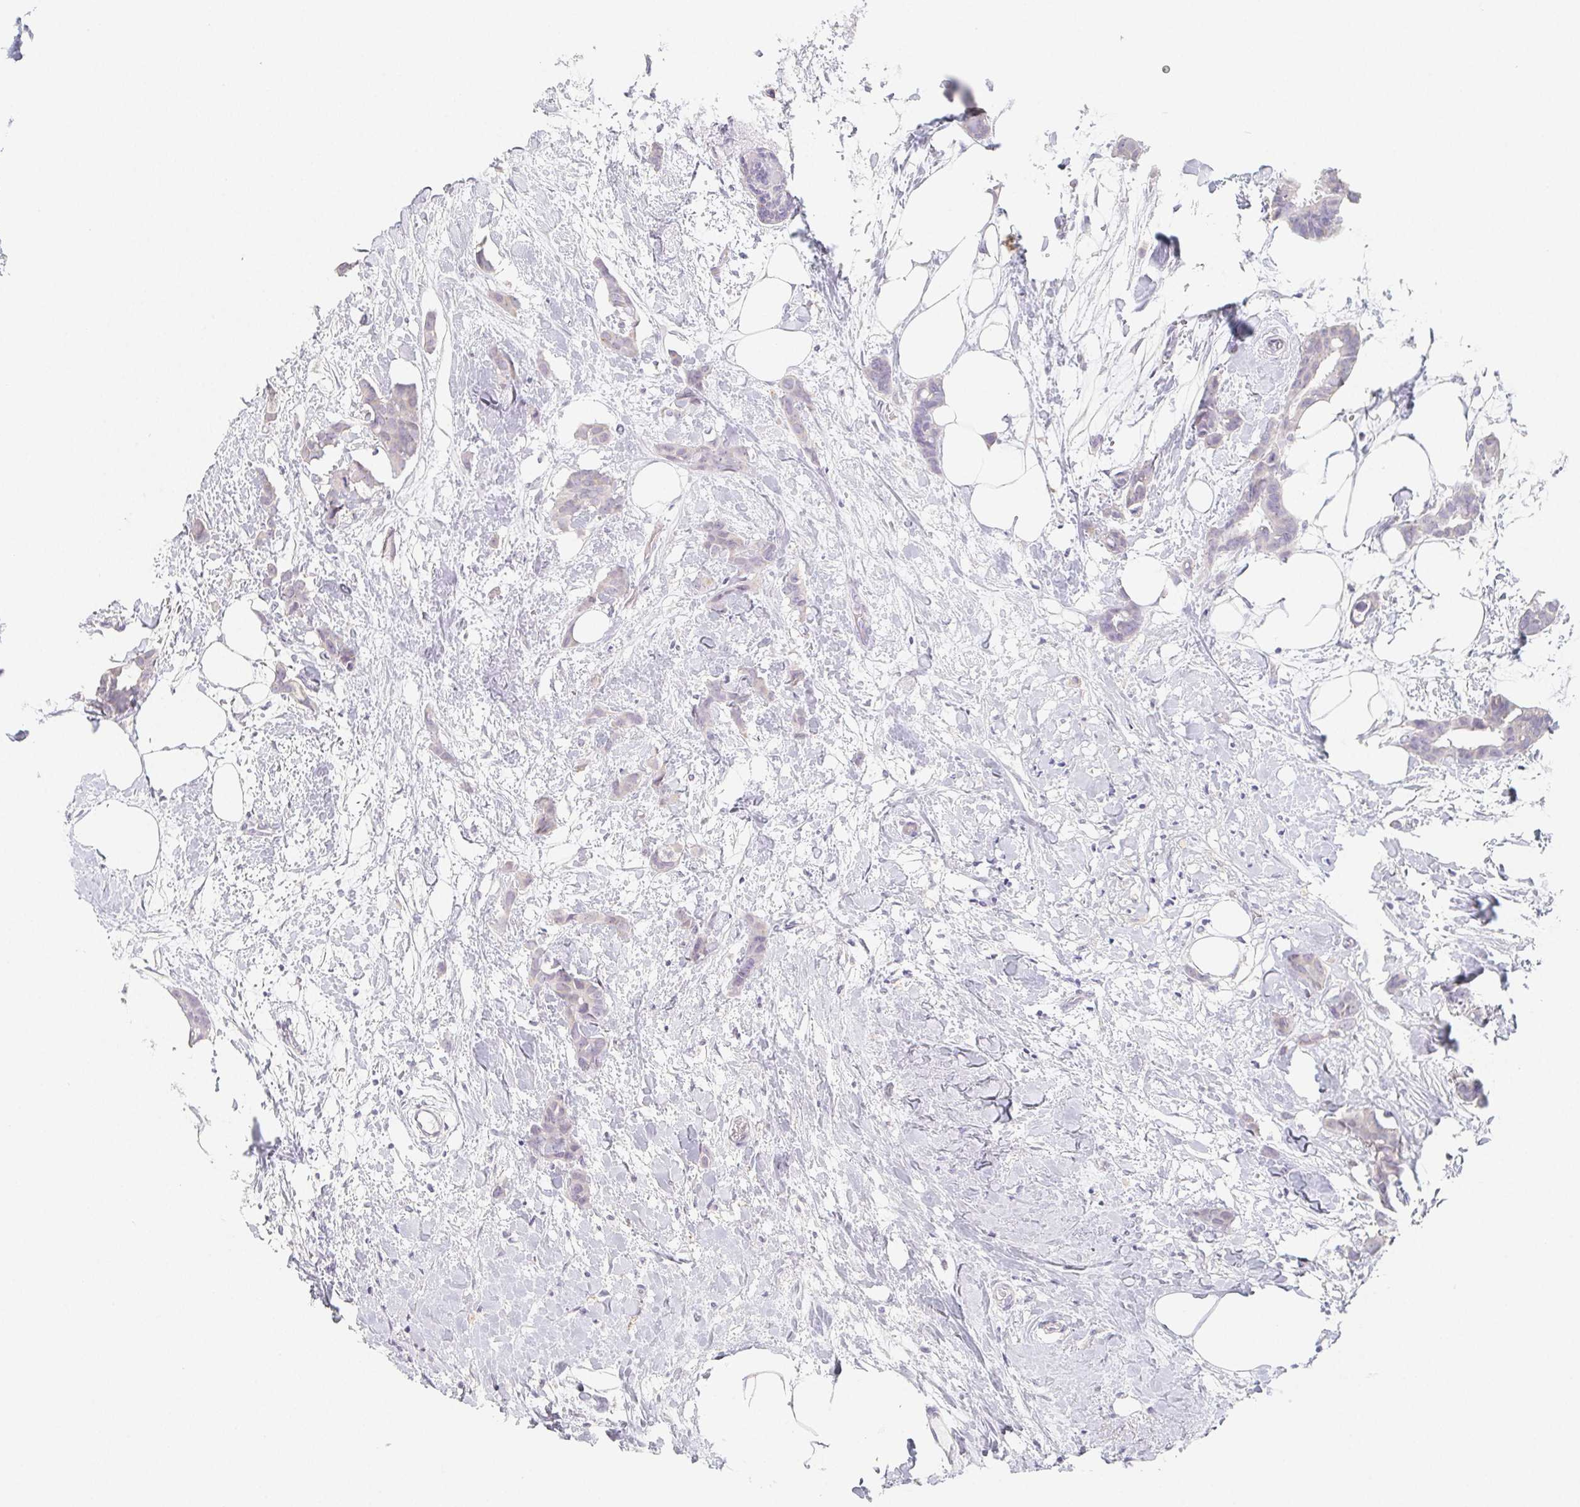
{"staining": {"intensity": "negative", "quantity": "none", "location": "none"}, "tissue": "breast cancer", "cell_type": "Tumor cells", "image_type": "cancer", "snomed": [{"axis": "morphology", "description": "Duct carcinoma"}, {"axis": "topography", "description": "Breast"}], "caption": "Tumor cells show no significant protein positivity in breast invasive ductal carcinoma. (Brightfield microscopy of DAB (3,3'-diaminobenzidine) immunohistochemistry at high magnification).", "gene": "GLIPR1L1", "patient": {"sex": "female", "age": 62}}